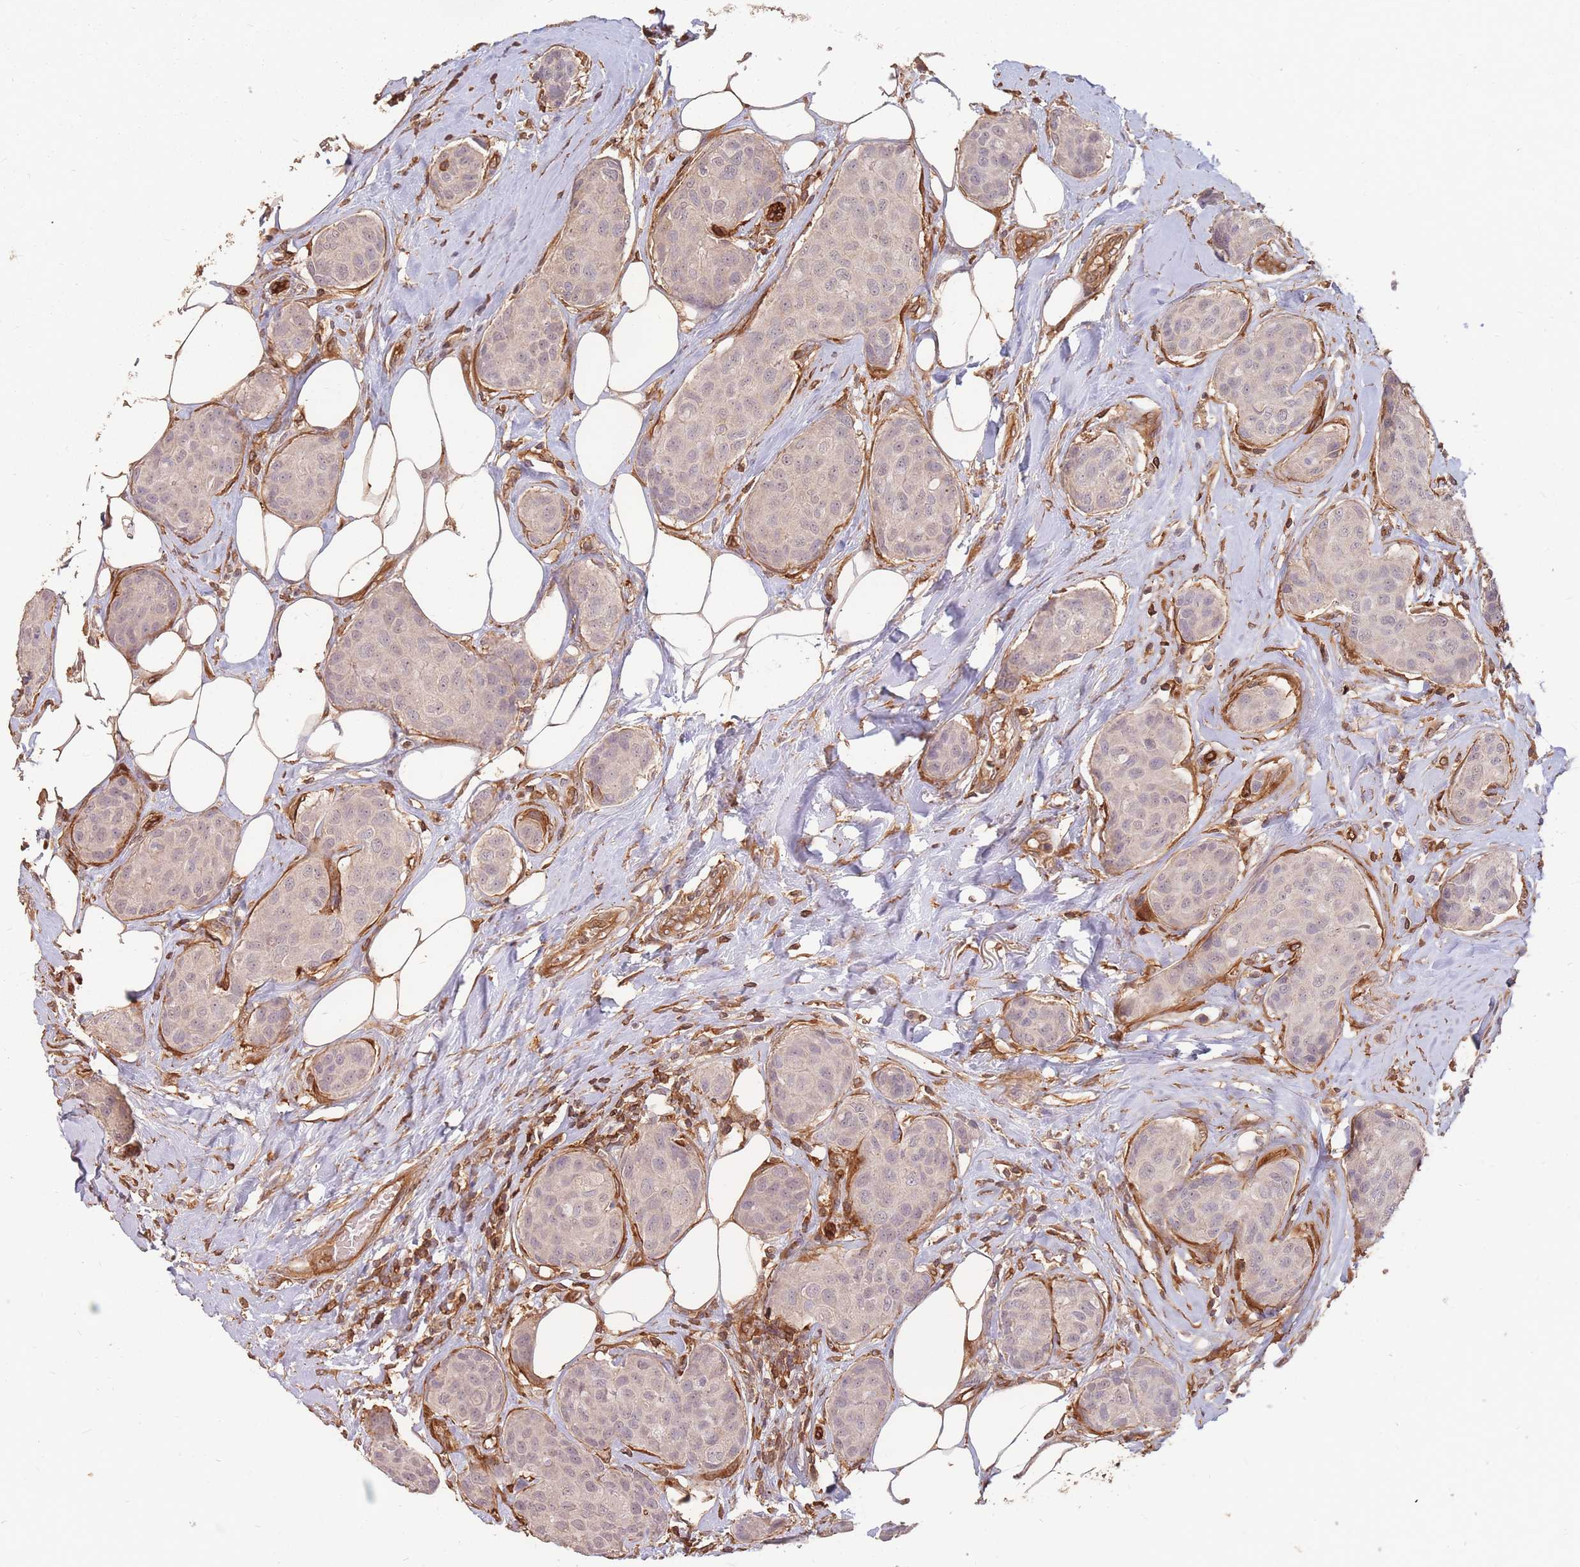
{"staining": {"intensity": "negative", "quantity": "none", "location": "none"}, "tissue": "breast cancer", "cell_type": "Tumor cells", "image_type": "cancer", "snomed": [{"axis": "morphology", "description": "Duct carcinoma"}, {"axis": "topography", "description": "Breast"}, {"axis": "topography", "description": "Lymph node"}], "caption": "A high-resolution micrograph shows immunohistochemistry staining of breast cancer, which displays no significant positivity in tumor cells.", "gene": "PLS3", "patient": {"sex": "female", "age": 80}}